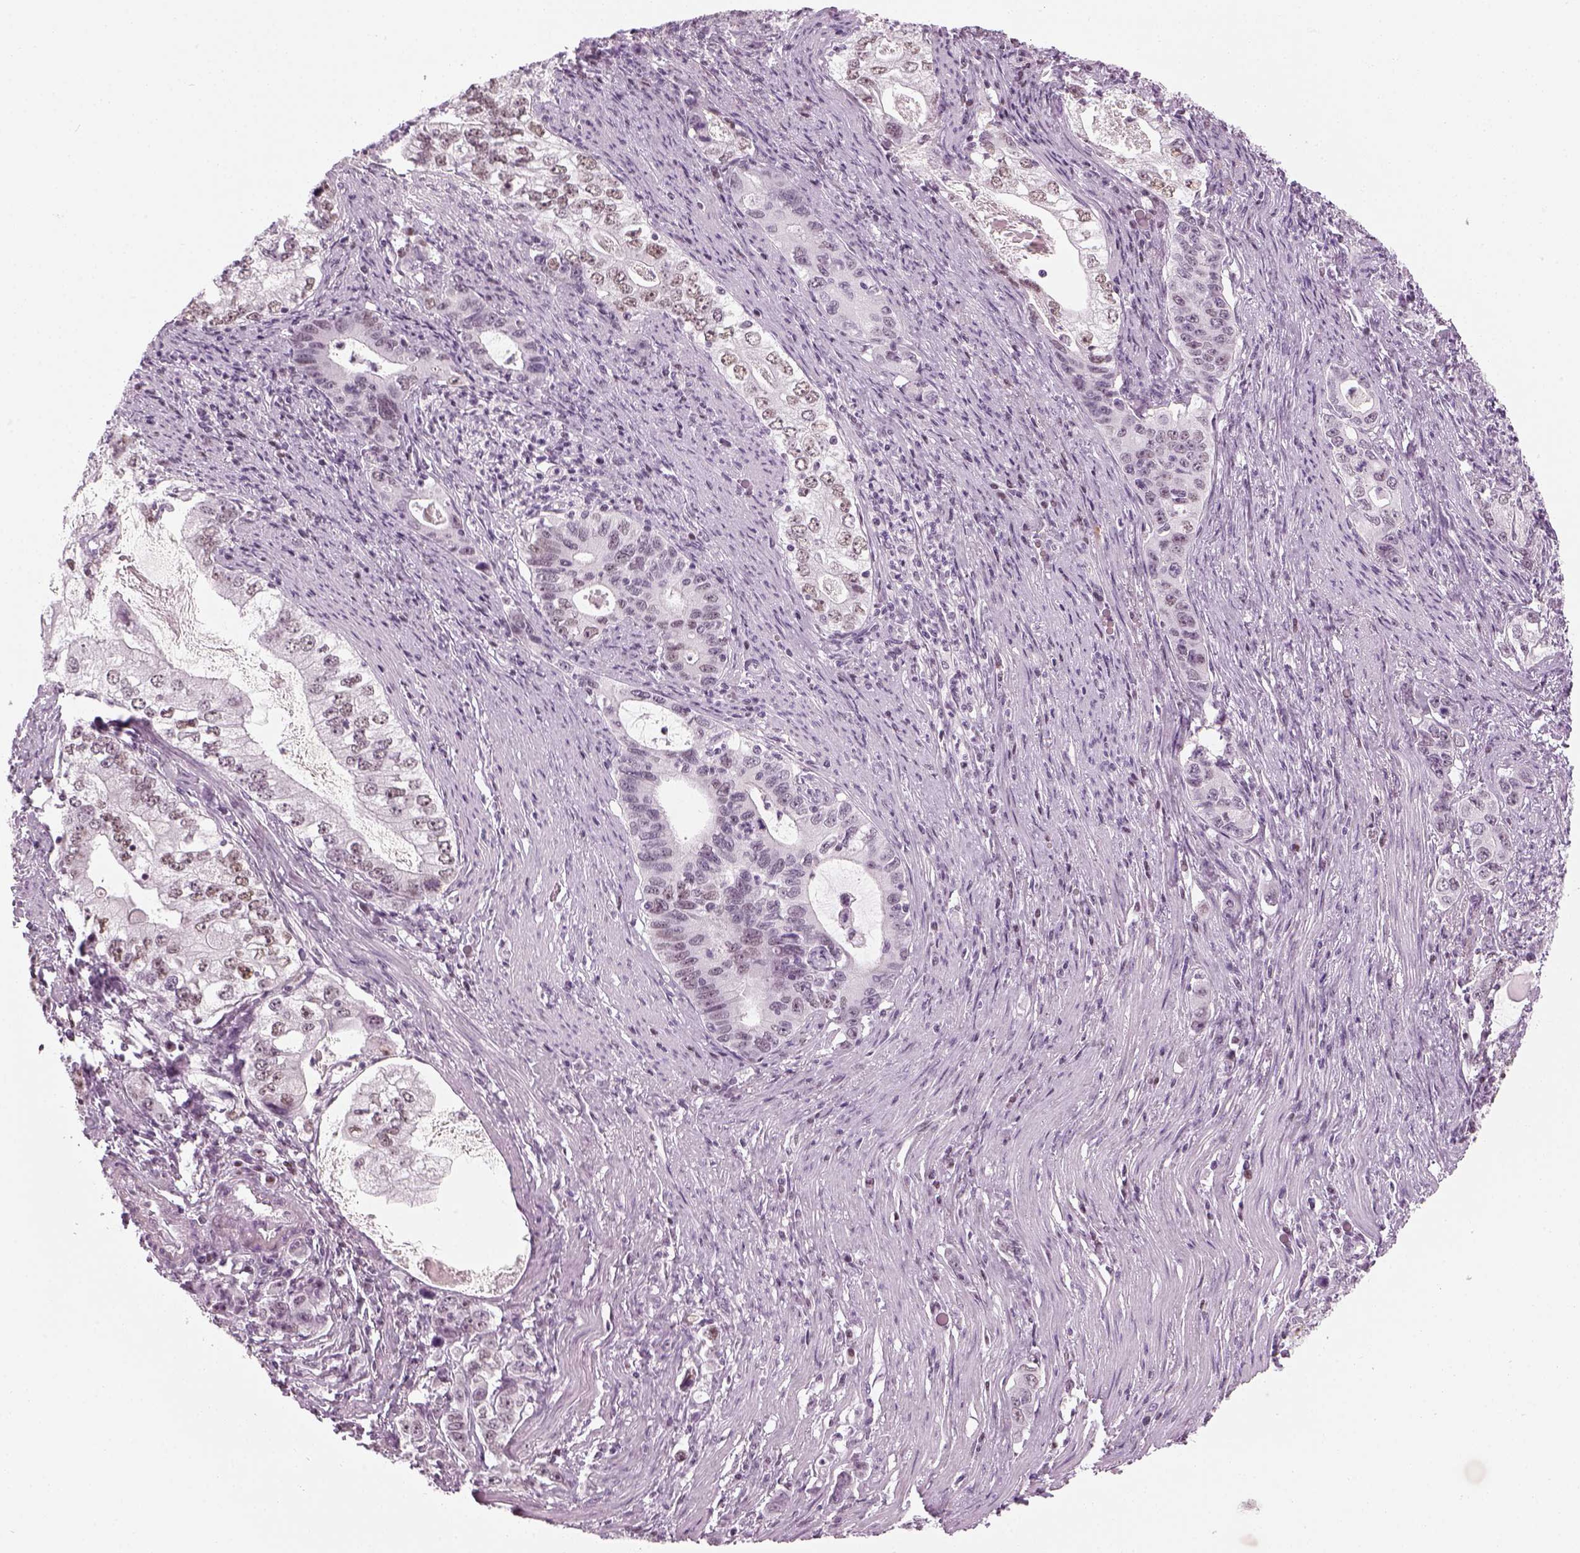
{"staining": {"intensity": "weak", "quantity": "<25%", "location": "nuclear"}, "tissue": "stomach cancer", "cell_type": "Tumor cells", "image_type": "cancer", "snomed": [{"axis": "morphology", "description": "Adenocarcinoma, NOS"}, {"axis": "topography", "description": "Stomach, lower"}], "caption": "Tumor cells are negative for protein expression in human stomach cancer (adenocarcinoma).", "gene": "KCNG2", "patient": {"sex": "female", "age": 72}}